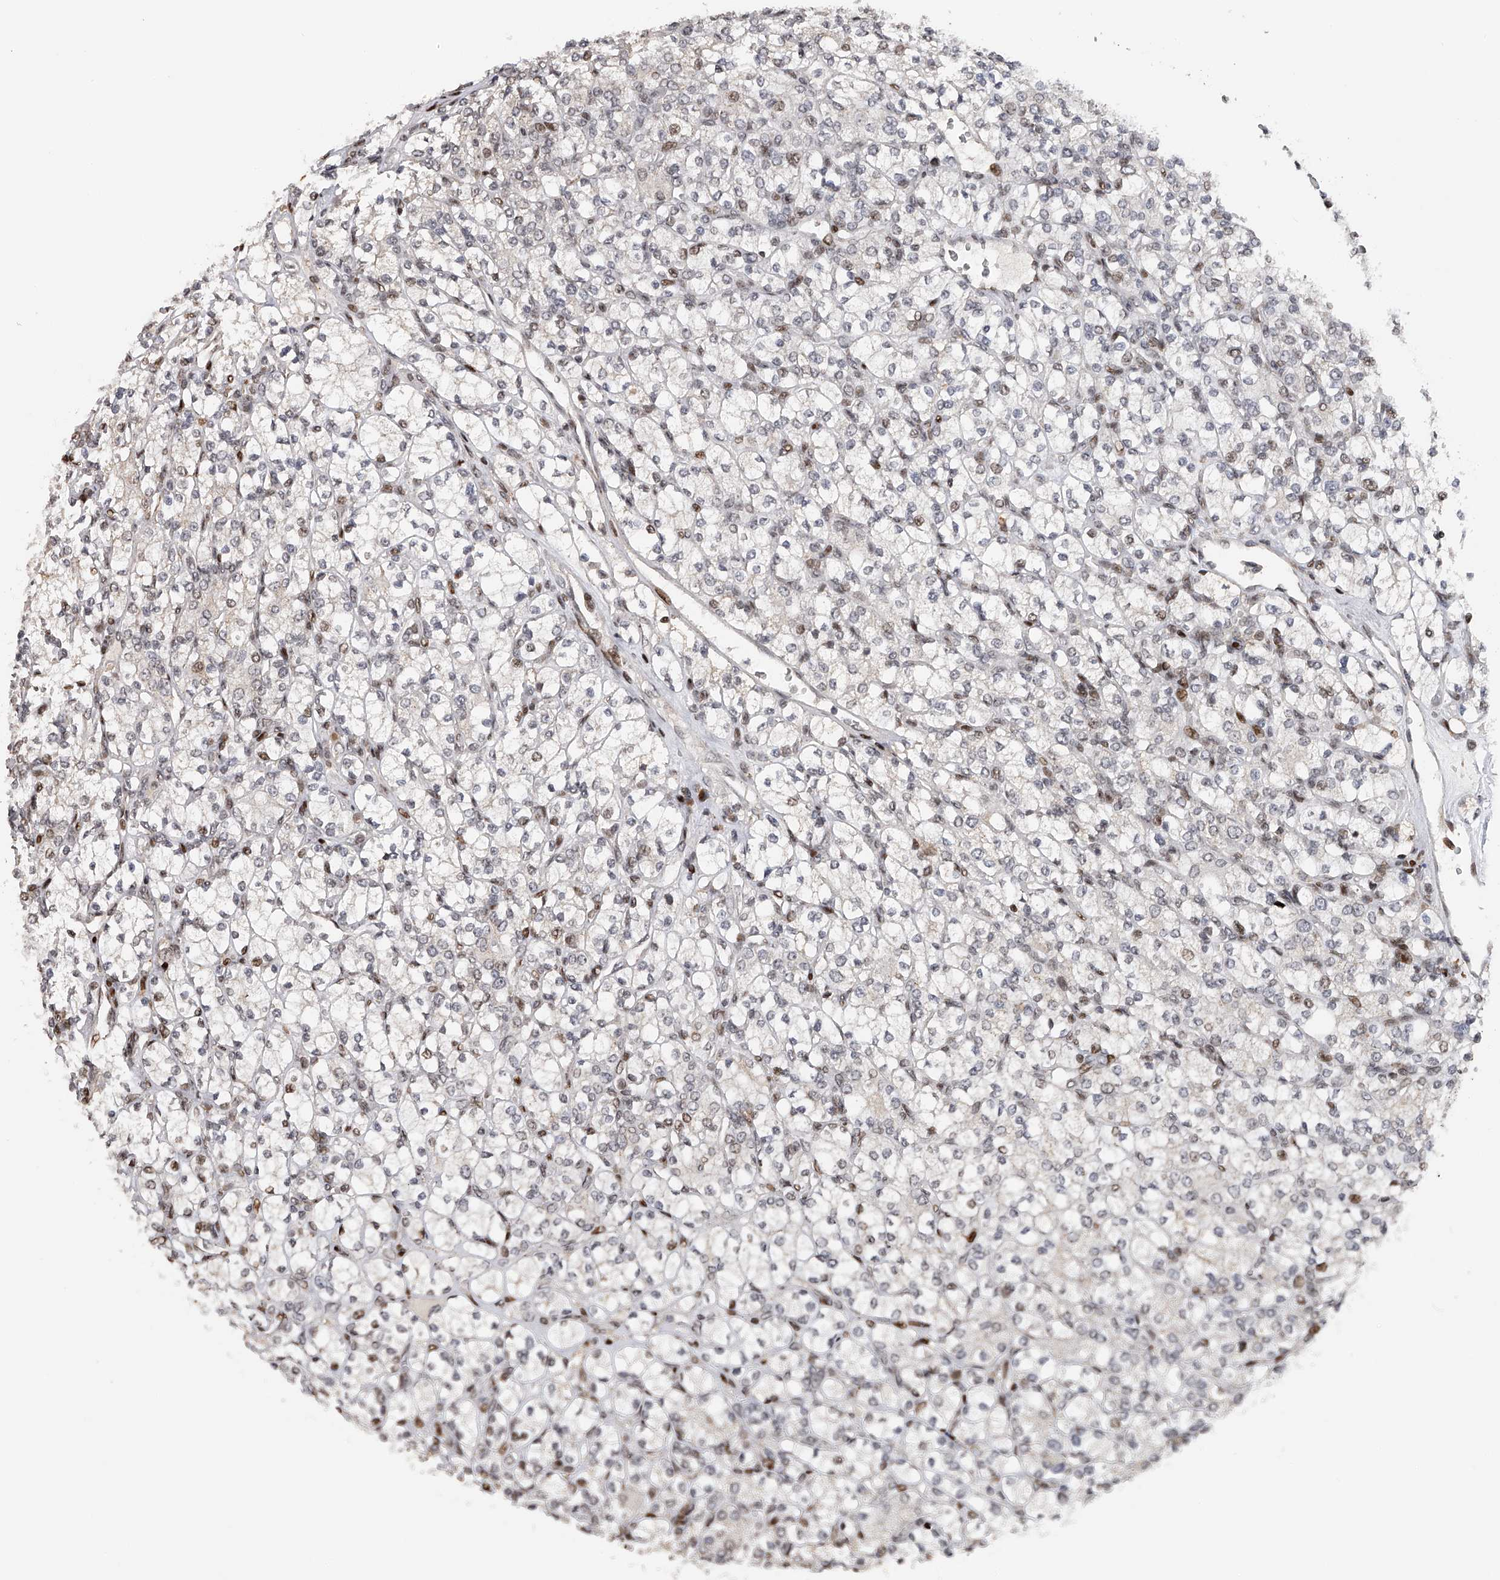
{"staining": {"intensity": "negative", "quantity": "none", "location": "none"}, "tissue": "renal cancer", "cell_type": "Tumor cells", "image_type": "cancer", "snomed": [{"axis": "morphology", "description": "Adenocarcinoma, NOS"}, {"axis": "topography", "description": "Kidney"}], "caption": "This is an IHC micrograph of human adenocarcinoma (renal). There is no expression in tumor cells.", "gene": "RWDD2A", "patient": {"sex": "male", "age": 77}}